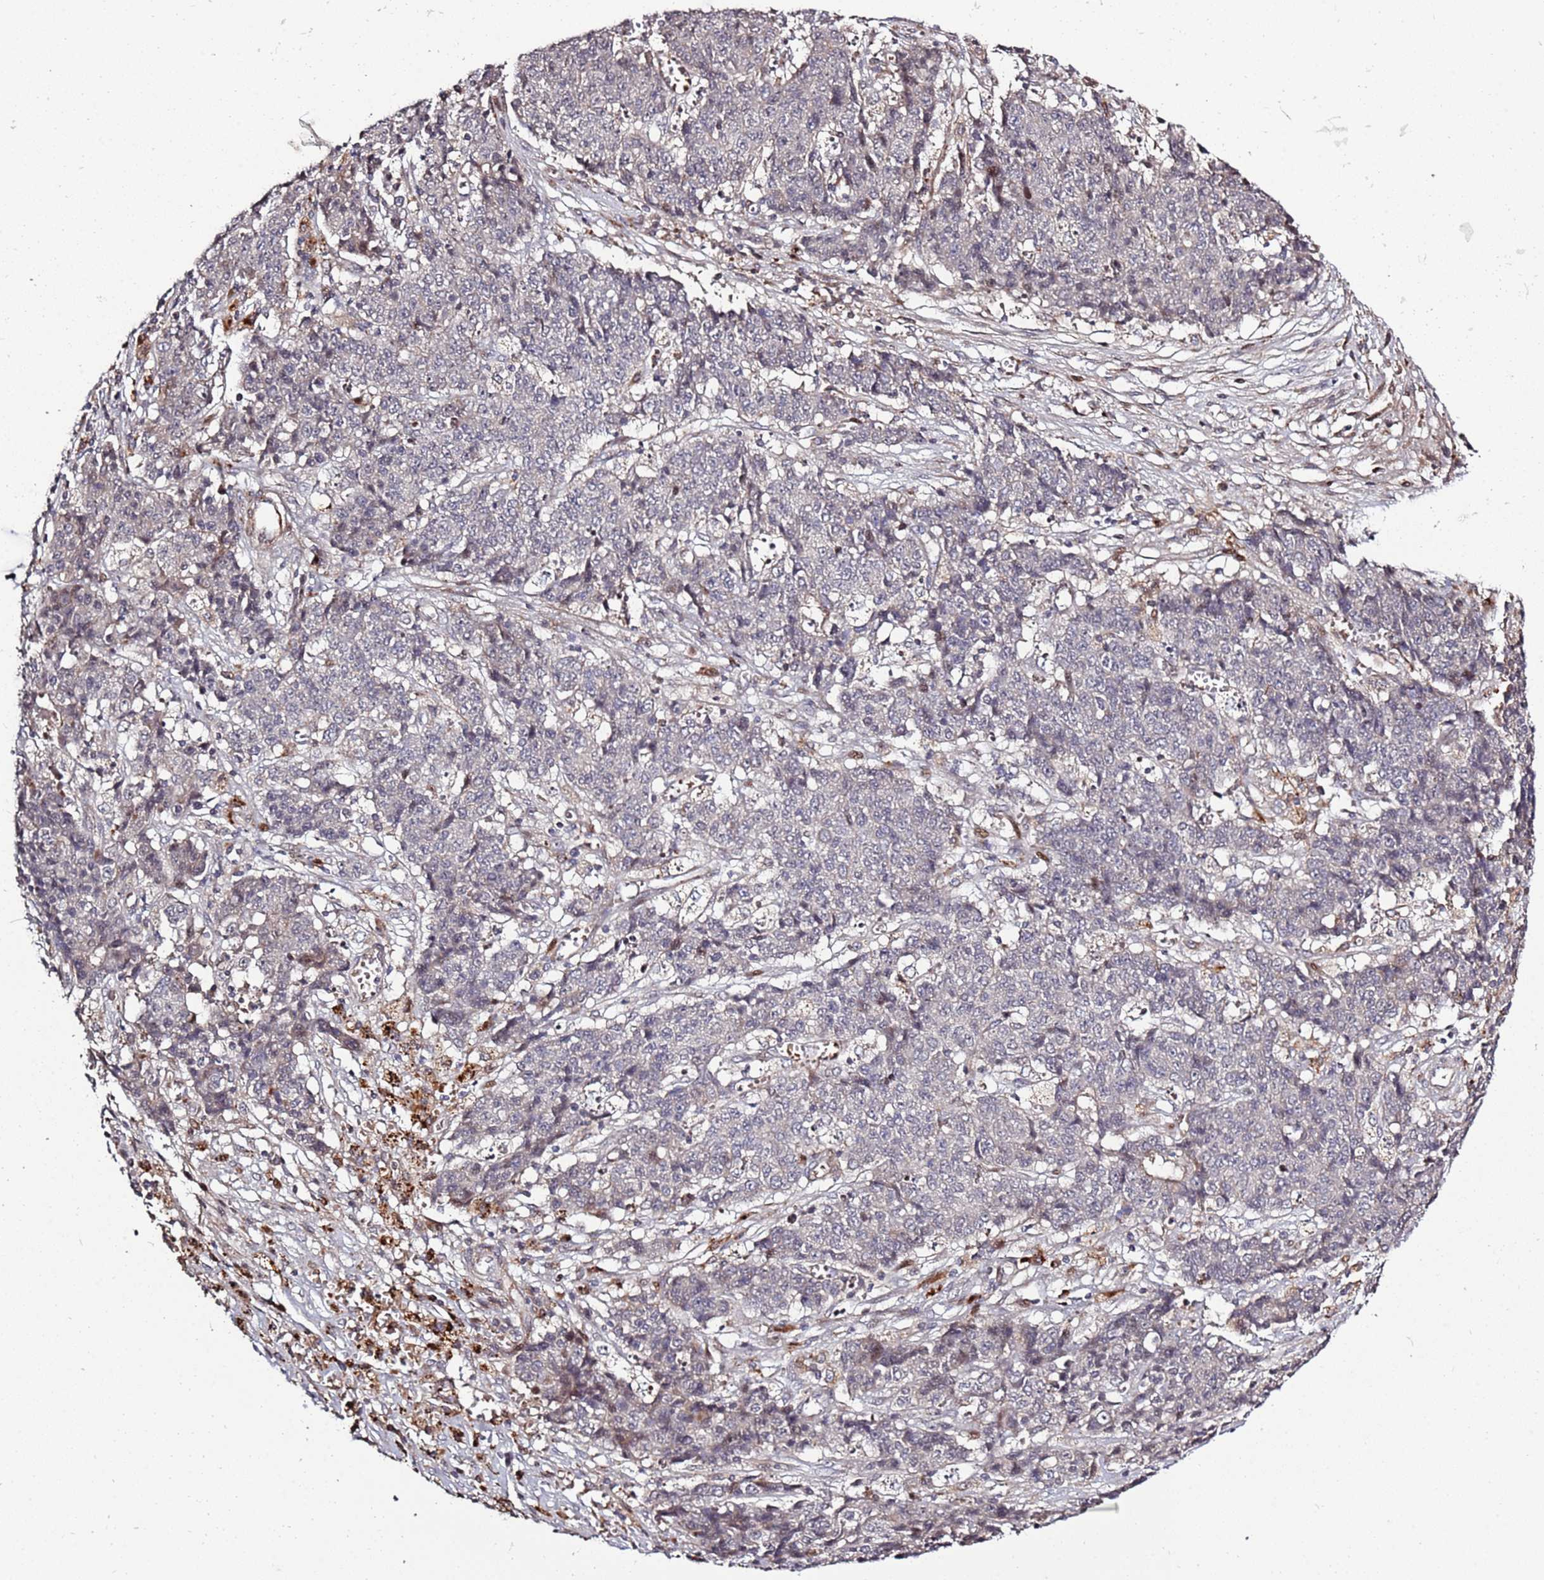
{"staining": {"intensity": "weak", "quantity": "<25%", "location": "nuclear"}, "tissue": "ovarian cancer", "cell_type": "Tumor cells", "image_type": "cancer", "snomed": [{"axis": "morphology", "description": "Carcinoma, endometroid"}, {"axis": "topography", "description": "Ovary"}], "caption": "Immunohistochemistry of human ovarian endometroid carcinoma demonstrates no staining in tumor cells.", "gene": "RHBDL1", "patient": {"sex": "female", "age": 42}}